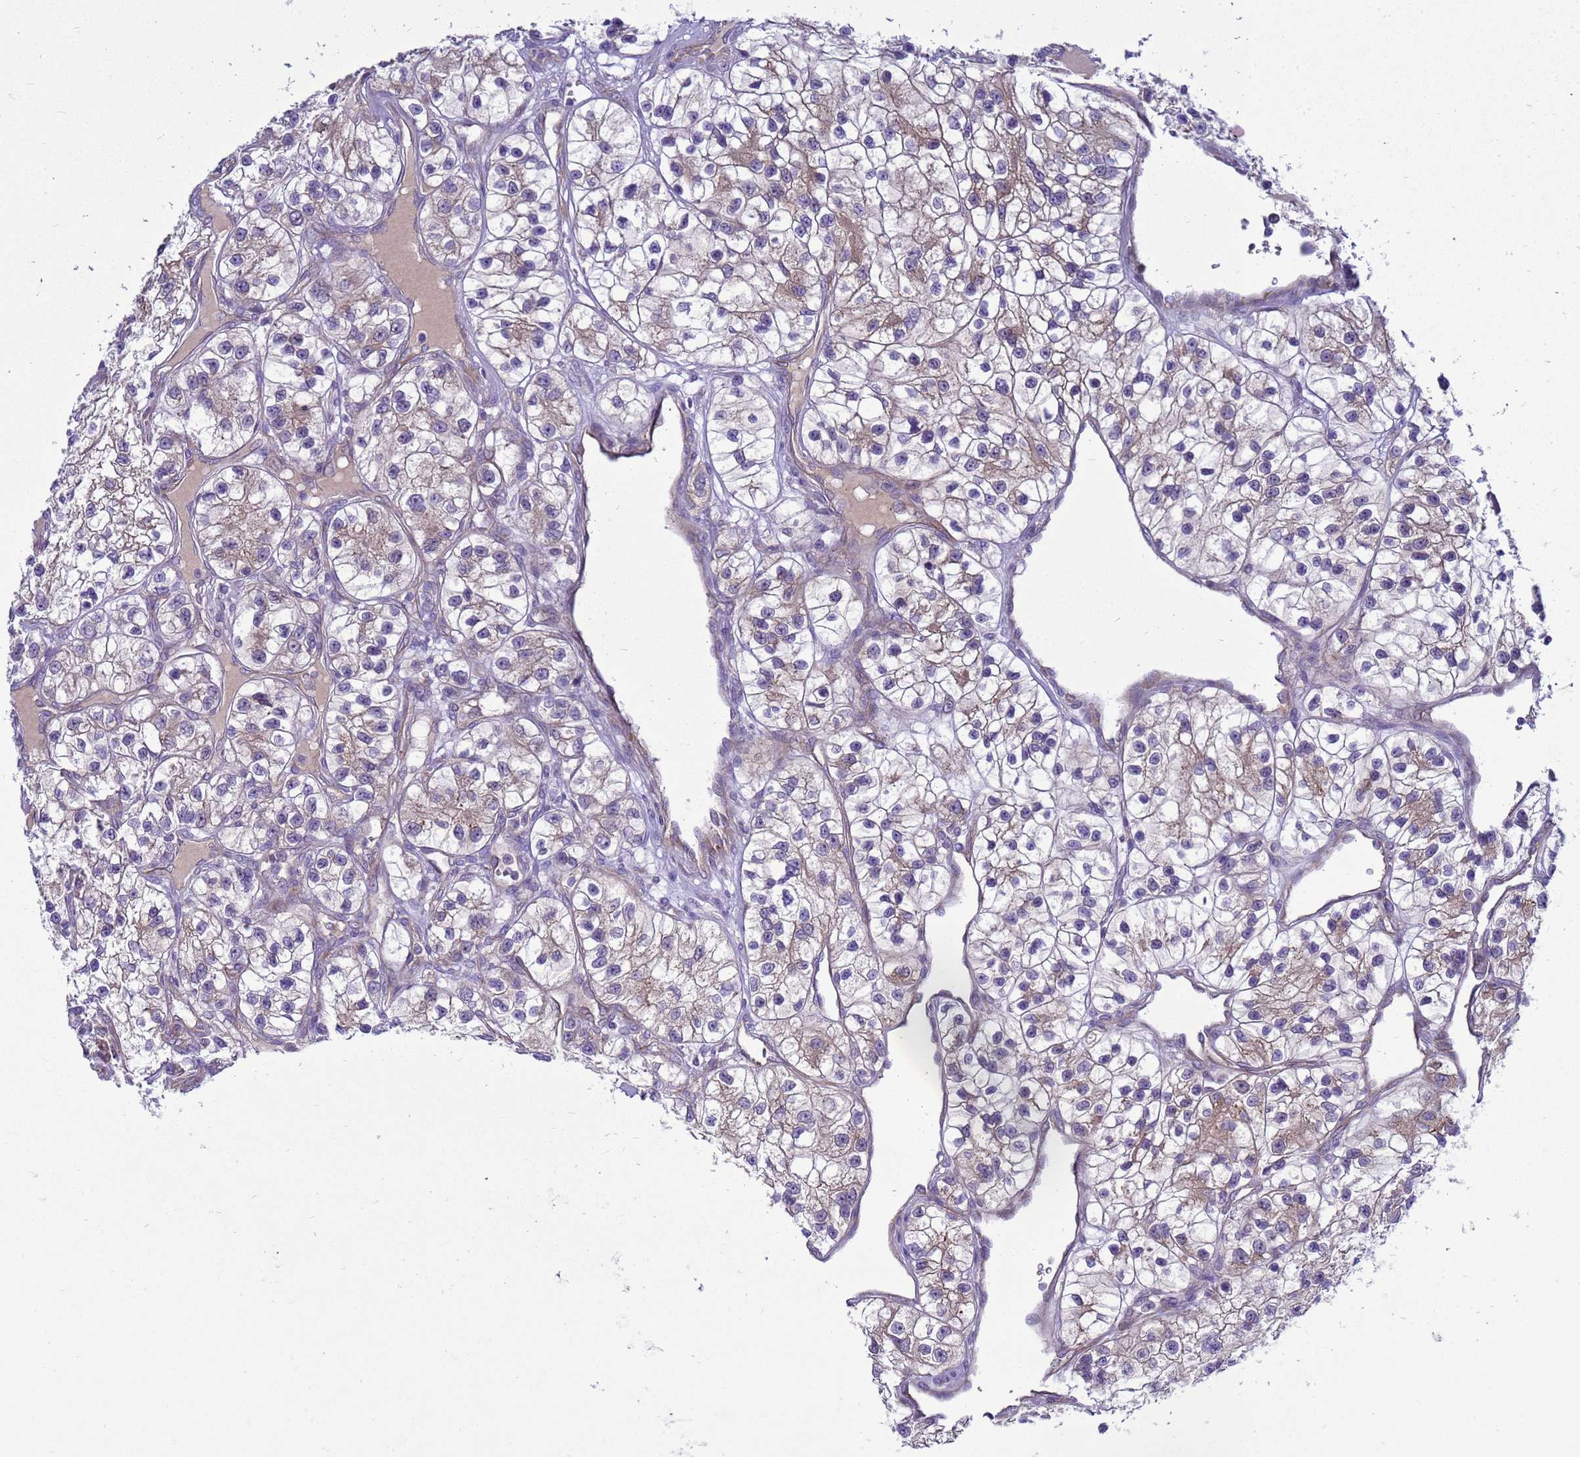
{"staining": {"intensity": "weak", "quantity": "25%-75%", "location": "cytoplasmic/membranous"}, "tissue": "renal cancer", "cell_type": "Tumor cells", "image_type": "cancer", "snomed": [{"axis": "morphology", "description": "Adenocarcinoma, NOS"}, {"axis": "topography", "description": "Kidney"}], "caption": "Tumor cells exhibit weak cytoplasmic/membranous positivity in about 25%-75% of cells in renal cancer (adenocarcinoma).", "gene": "MON1B", "patient": {"sex": "female", "age": 57}}